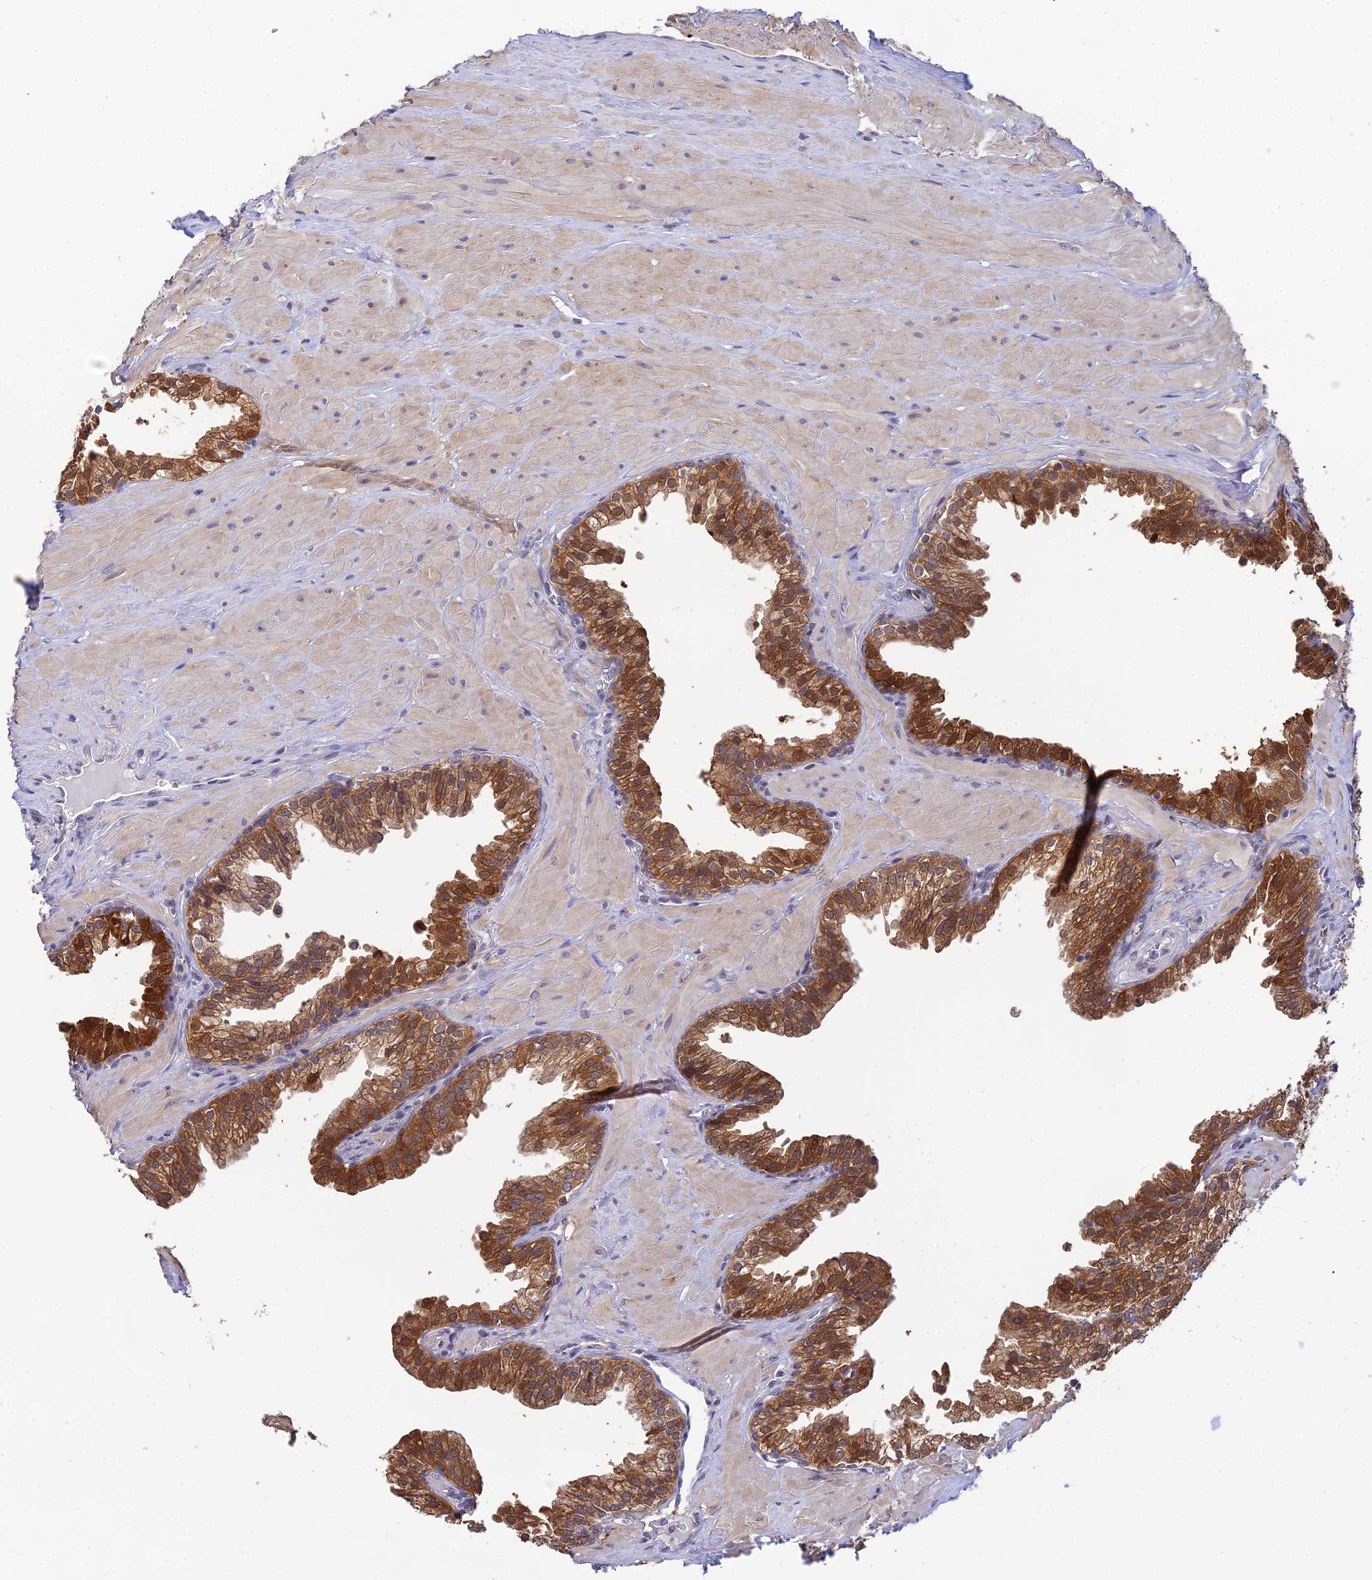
{"staining": {"intensity": "strong", "quantity": ">75%", "location": "cytoplasmic/membranous"}, "tissue": "prostate", "cell_type": "Glandular cells", "image_type": "normal", "snomed": [{"axis": "morphology", "description": "Normal tissue, NOS"}, {"axis": "topography", "description": "Prostate"}, {"axis": "topography", "description": "Peripheral nerve tissue"}], "caption": "Protein staining of unremarkable prostate shows strong cytoplasmic/membranous positivity in about >75% of glandular cells.", "gene": "ELOA2", "patient": {"sex": "male", "age": 55}}